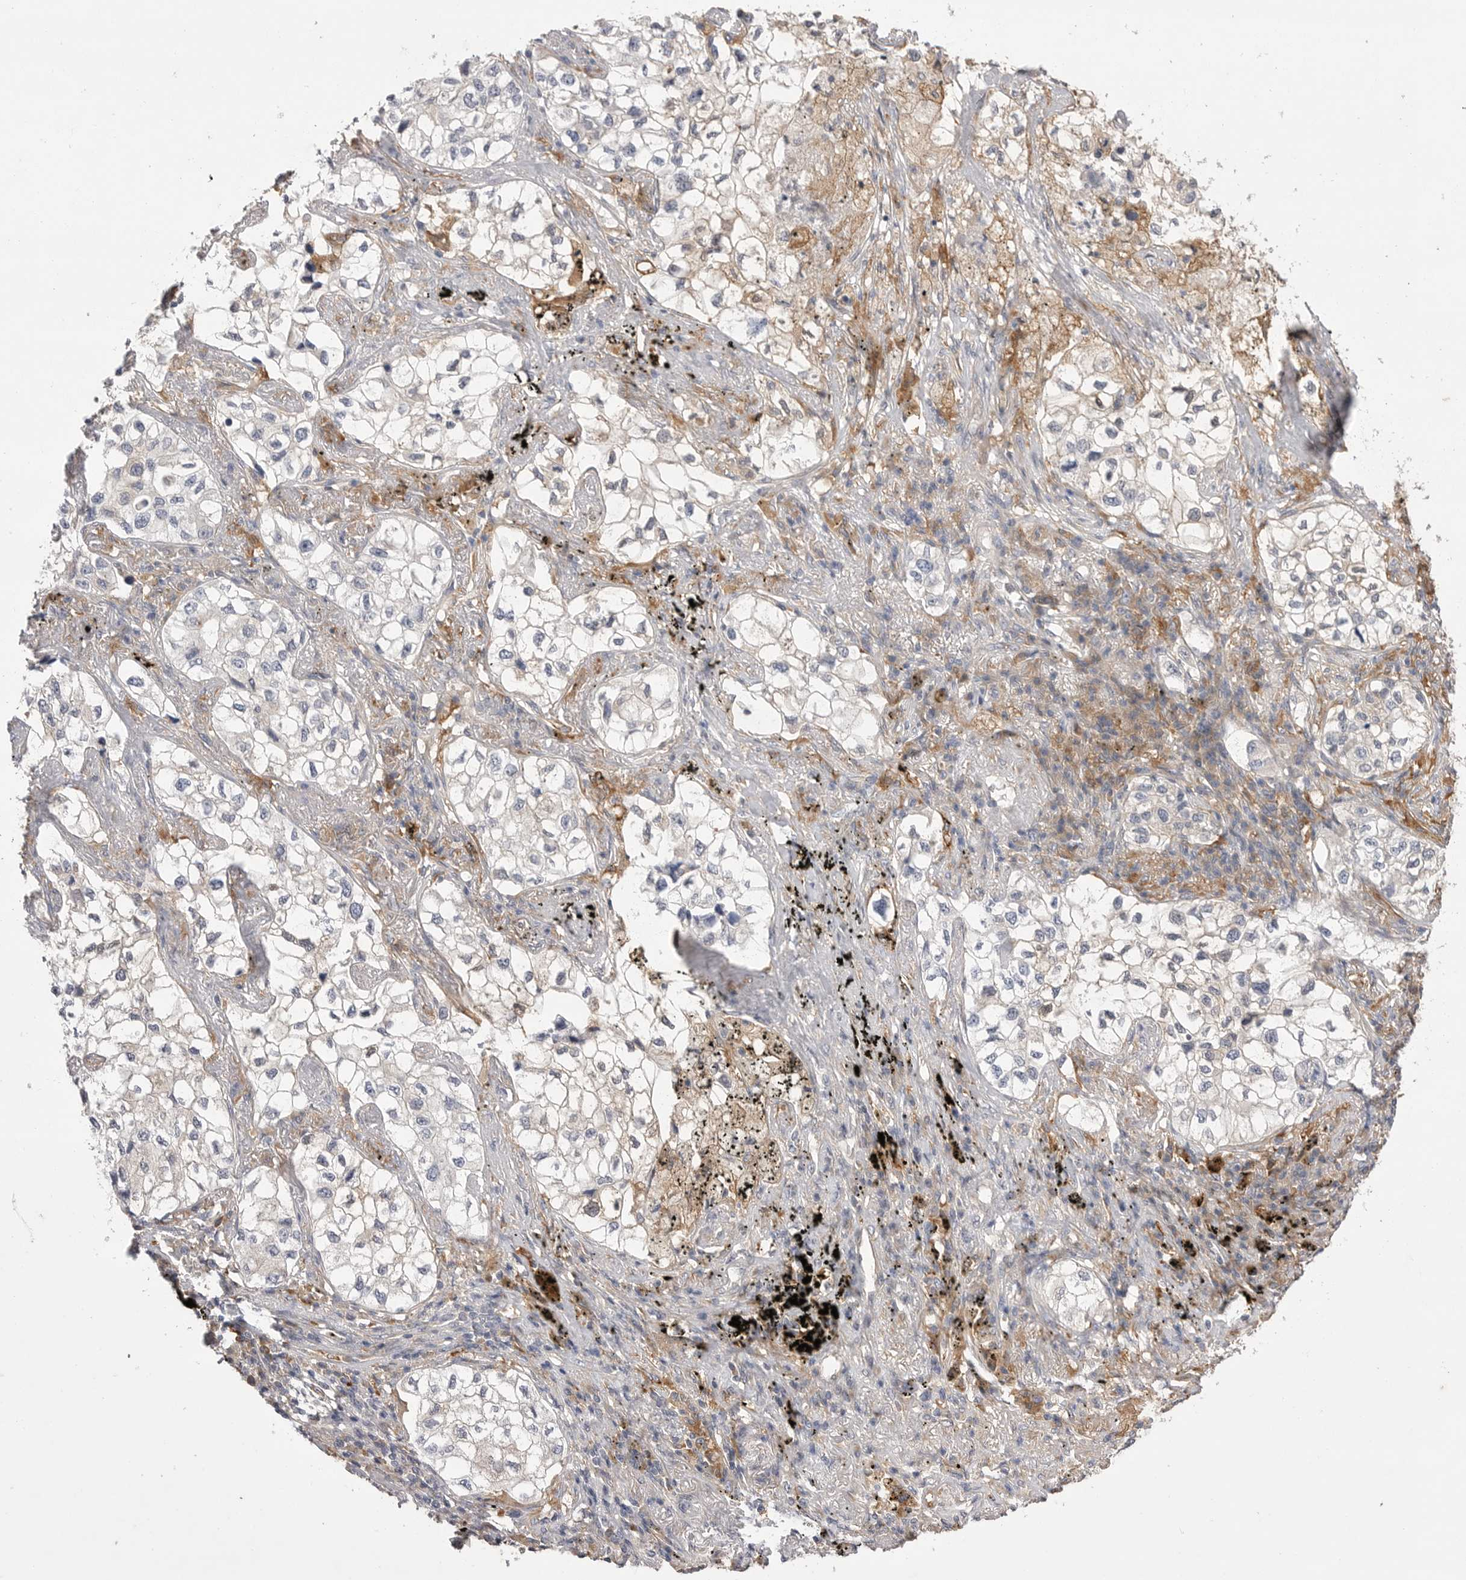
{"staining": {"intensity": "negative", "quantity": "none", "location": "none"}, "tissue": "lung cancer", "cell_type": "Tumor cells", "image_type": "cancer", "snomed": [{"axis": "morphology", "description": "Adenocarcinoma, NOS"}, {"axis": "topography", "description": "Lung"}], "caption": "There is no significant positivity in tumor cells of lung adenocarcinoma. (Immunohistochemistry, brightfield microscopy, high magnification).", "gene": "VAC14", "patient": {"sex": "male", "age": 63}}